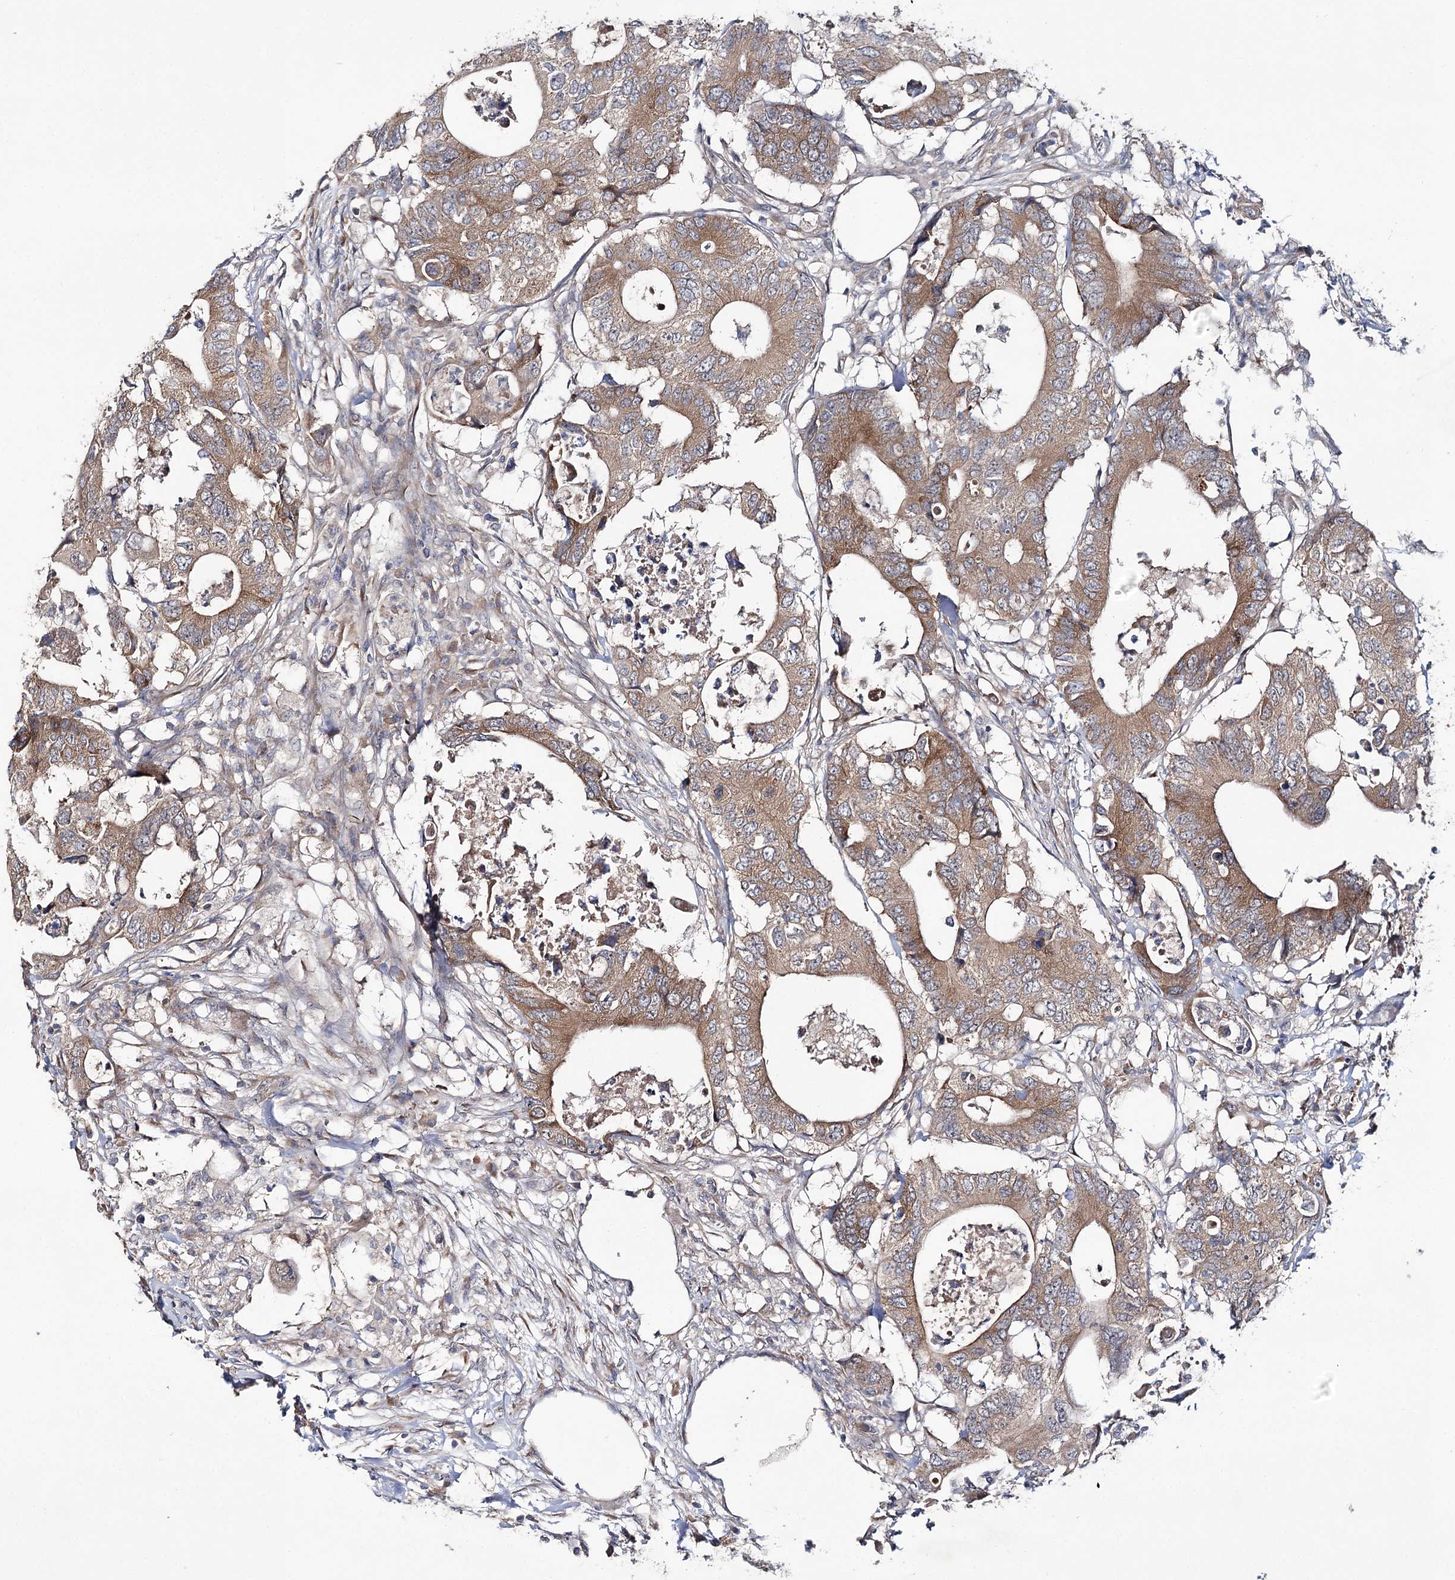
{"staining": {"intensity": "moderate", "quantity": ">75%", "location": "cytoplasmic/membranous"}, "tissue": "colorectal cancer", "cell_type": "Tumor cells", "image_type": "cancer", "snomed": [{"axis": "morphology", "description": "Adenocarcinoma, NOS"}, {"axis": "topography", "description": "Colon"}], "caption": "This micrograph demonstrates adenocarcinoma (colorectal) stained with immunohistochemistry to label a protein in brown. The cytoplasmic/membranous of tumor cells show moderate positivity for the protein. Nuclei are counter-stained blue.", "gene": "VWA2", "patient": {"sex": "male", "age": 71}}